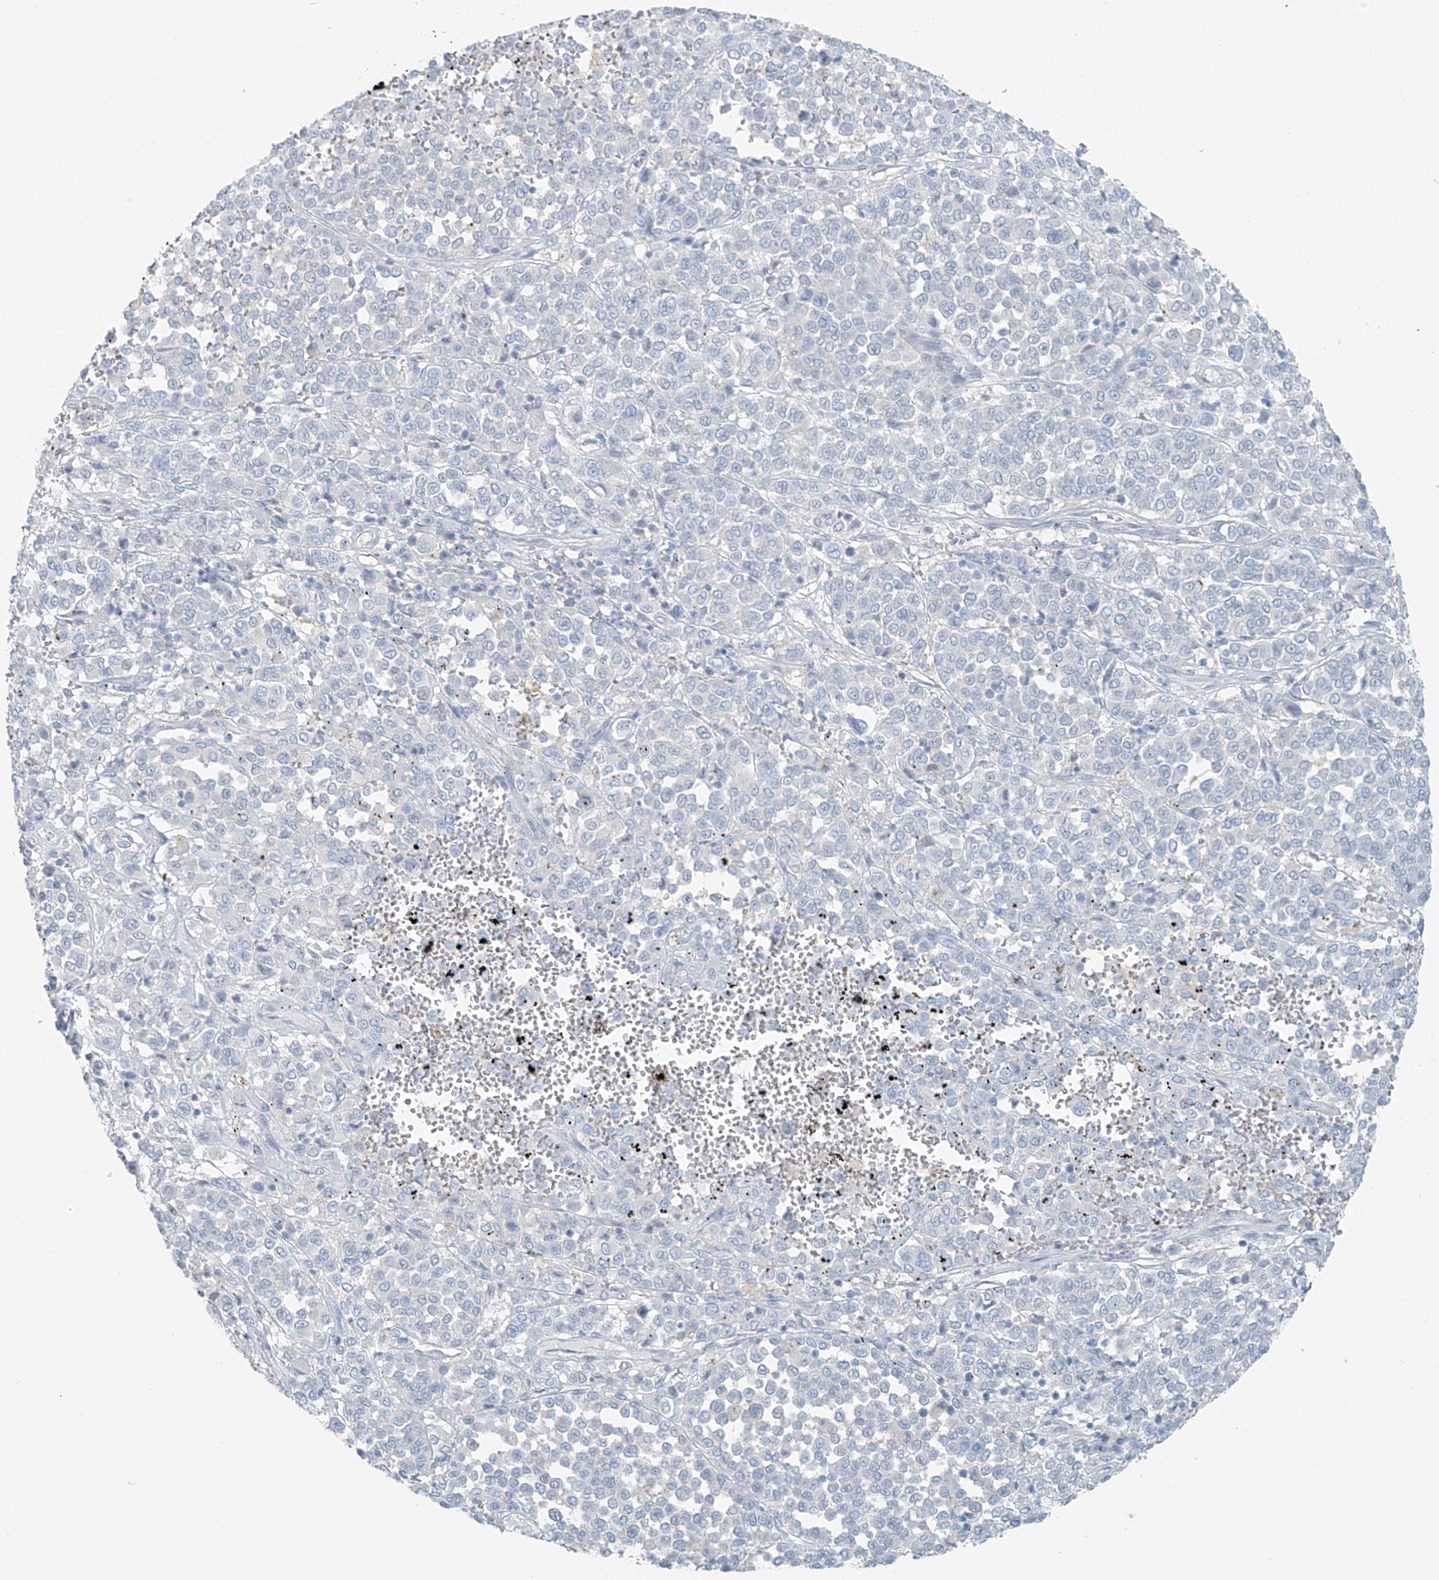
{"staining": {"intensity": "negative", "quantity": "none", "location": "none"}, "tissue": "melanoma", "cell_type": "Tumor cells", "image_type": "cancer", "snomed": [{"axis": "morphology", "description": "Malignant melanoma, Metastatic site"}, {"axis": "topography", "description": "Pancreas"}], "caption": "High magnification brightfield microscopy of malignant melanoma (metastatic site) stained with DAB (3,3'-diaminobenzidine) (brown) and counterstained with hematoxylin (blue): tumor cells show no significant positivity.", "gene": "SLC25A43", "patient": {"sex": "female", "age": 30}}